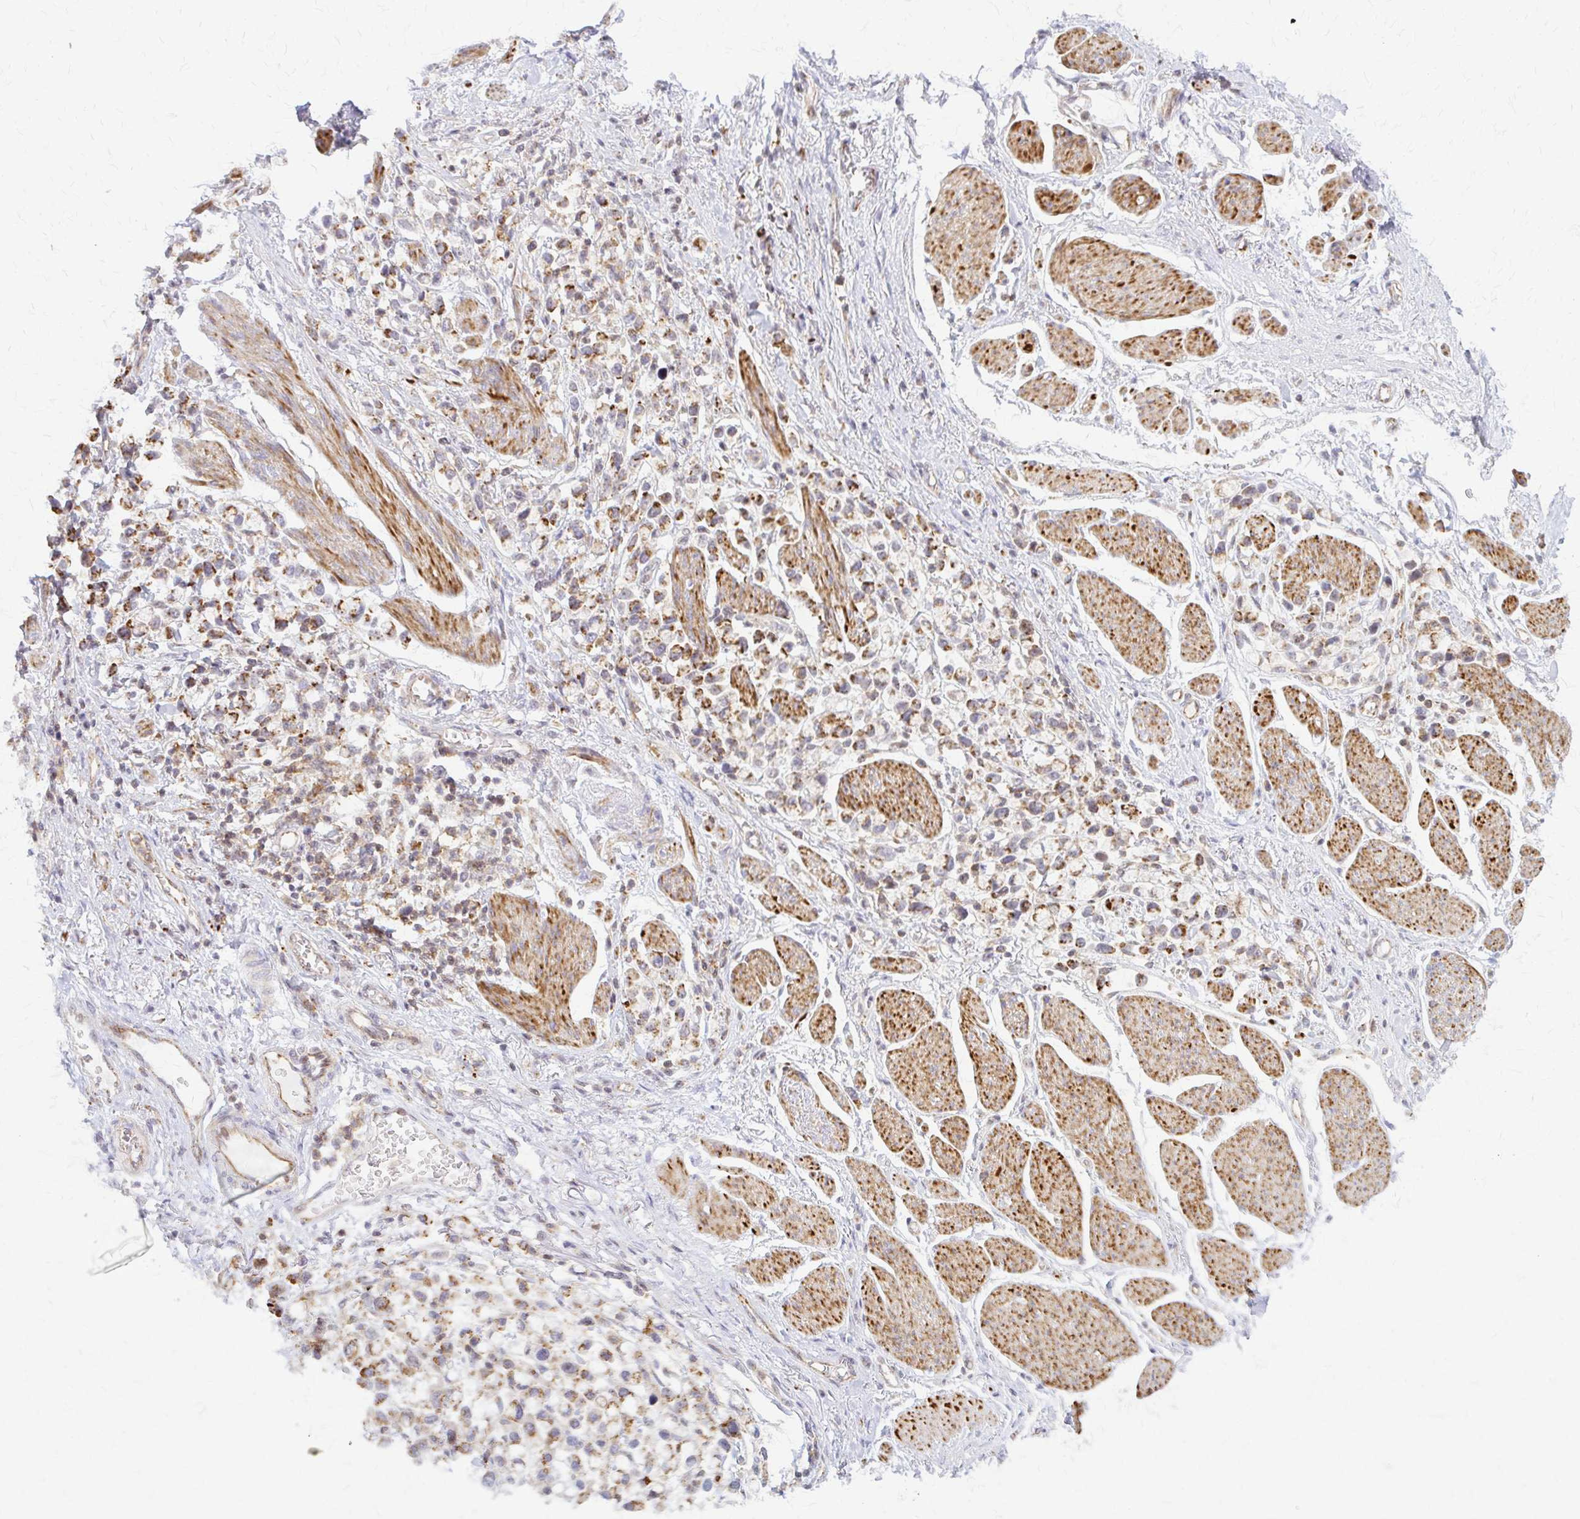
{"staining": {"intensity": "moderate", "quantity": ">75%", "location": "cytoplasmic/membranous"}, "tissue": "stomach cancer", "cell_type": "Tumor cells", "image_type": "cancer", "snomed": [{"axis": "morphology", "description": "Adenocarcinoma, NOS"}, {"axis": "topography", "description": "Stomach"}], "caption": "Immunohistochemical staining of adenocarcinoma (stomach) reveals medium levels of moderate cytoplasmic/membranous protein expression in about >75% of tumor cells.", "gene": "ARHGAP35", "patient": {"sex": "female", "age": 81}}